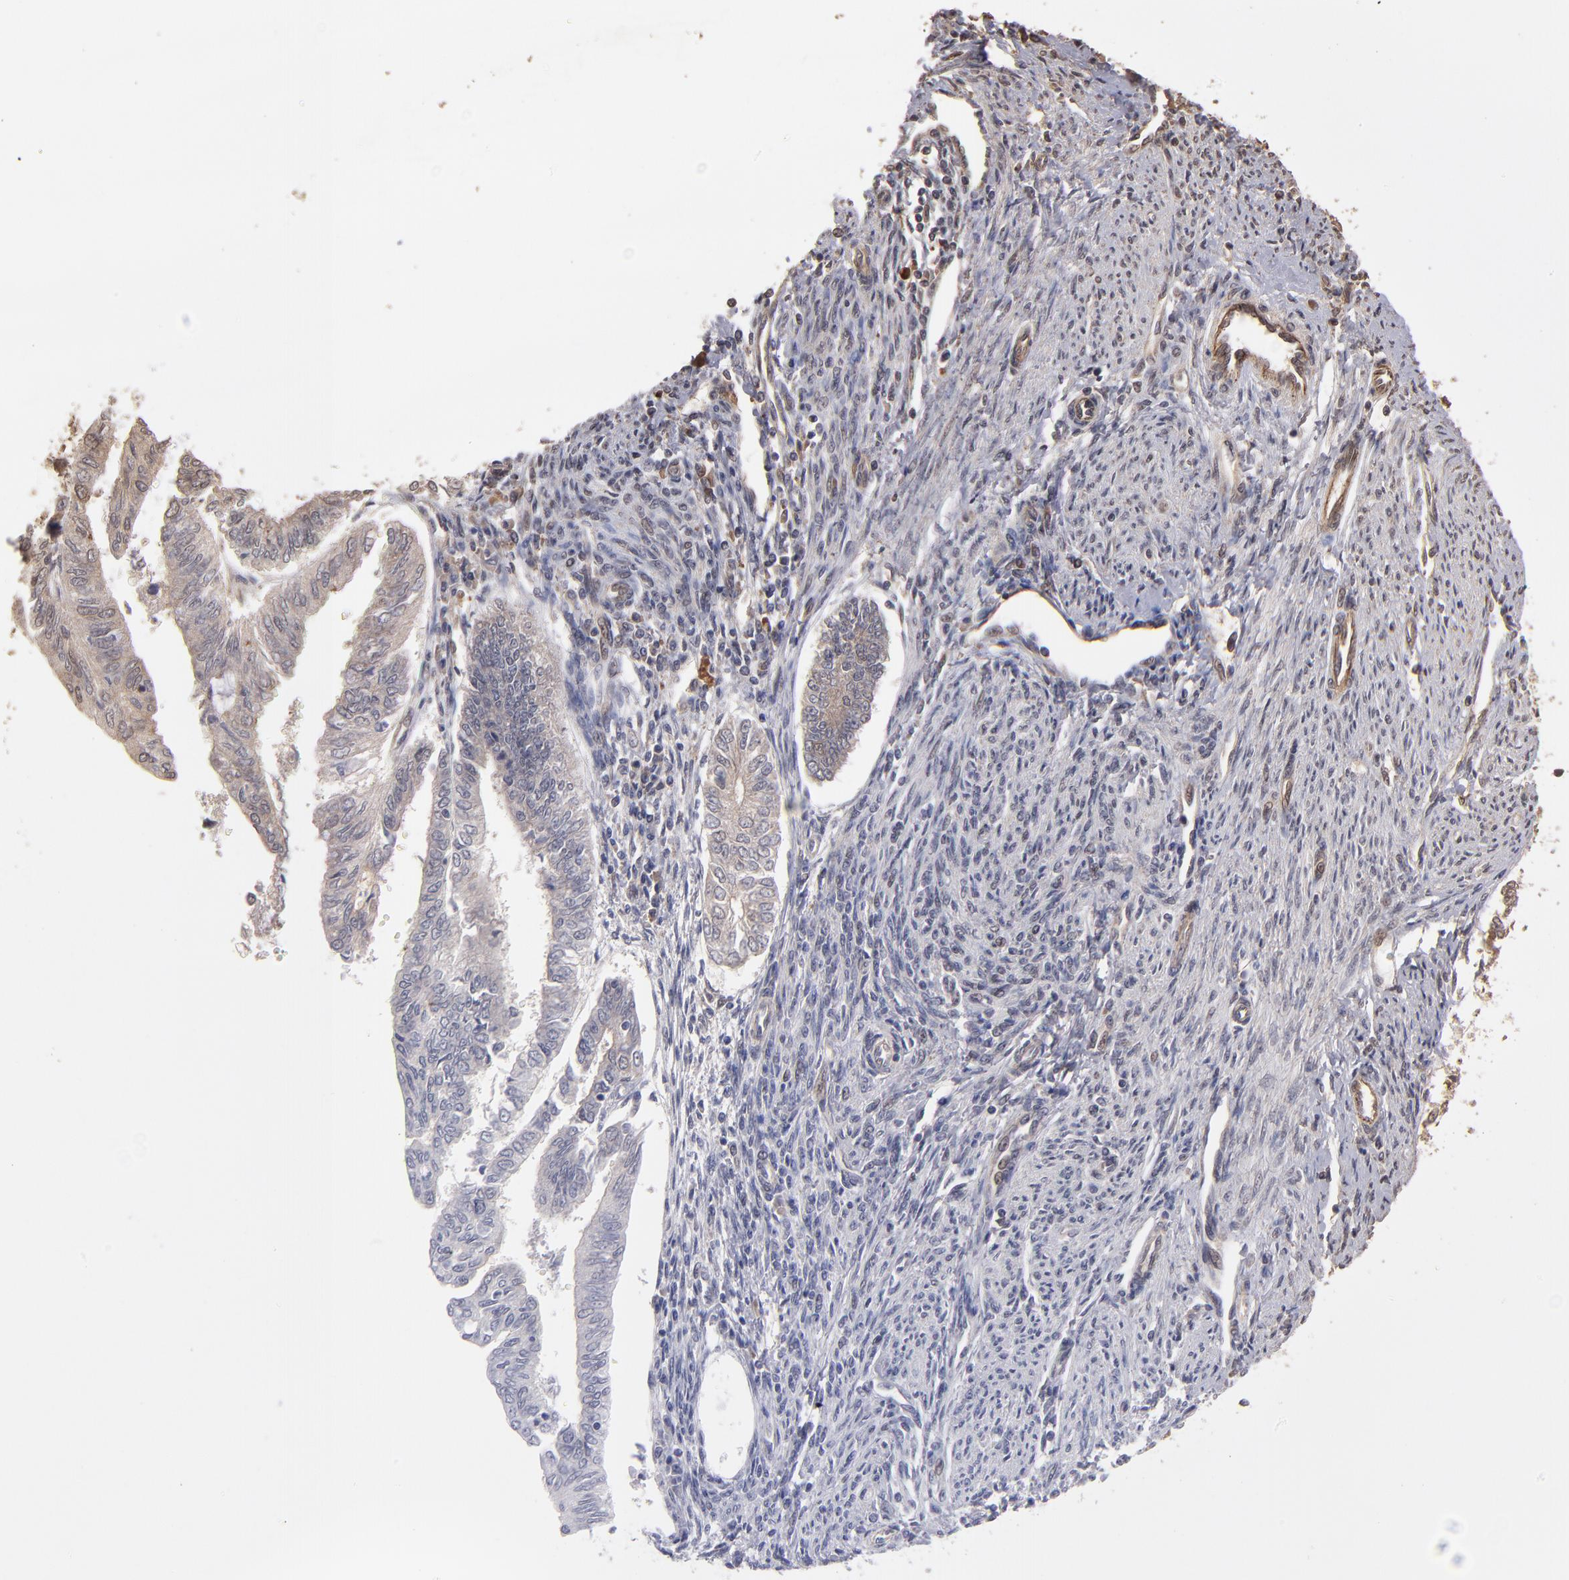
{"staining": {"intensity": "moderate", "quantity": ">75%", "location": "cytoplasmic/membranous"}, "tissue": "endometrial cancer", "cell_type": "Tumor cells", "image_type": "cancer", "snomed": [{"axis": "morphology", "description": "Adenocarcinoma, NOS"}, {"axis": "topography", "description": "Endometrium"}], "caption": "Immunohistochemical staining of endometrial cancer demonstrates medium levels of moderate cytoplasmic/membranous expression in about >75% of tumor cells. The staining is performed using DAB brown chromogen to label protein expression. The nuclei are counter-stained blue using hematoxylin.", "gene": "NFE2L2", "patient": {"sex": "female", "age": 66}}